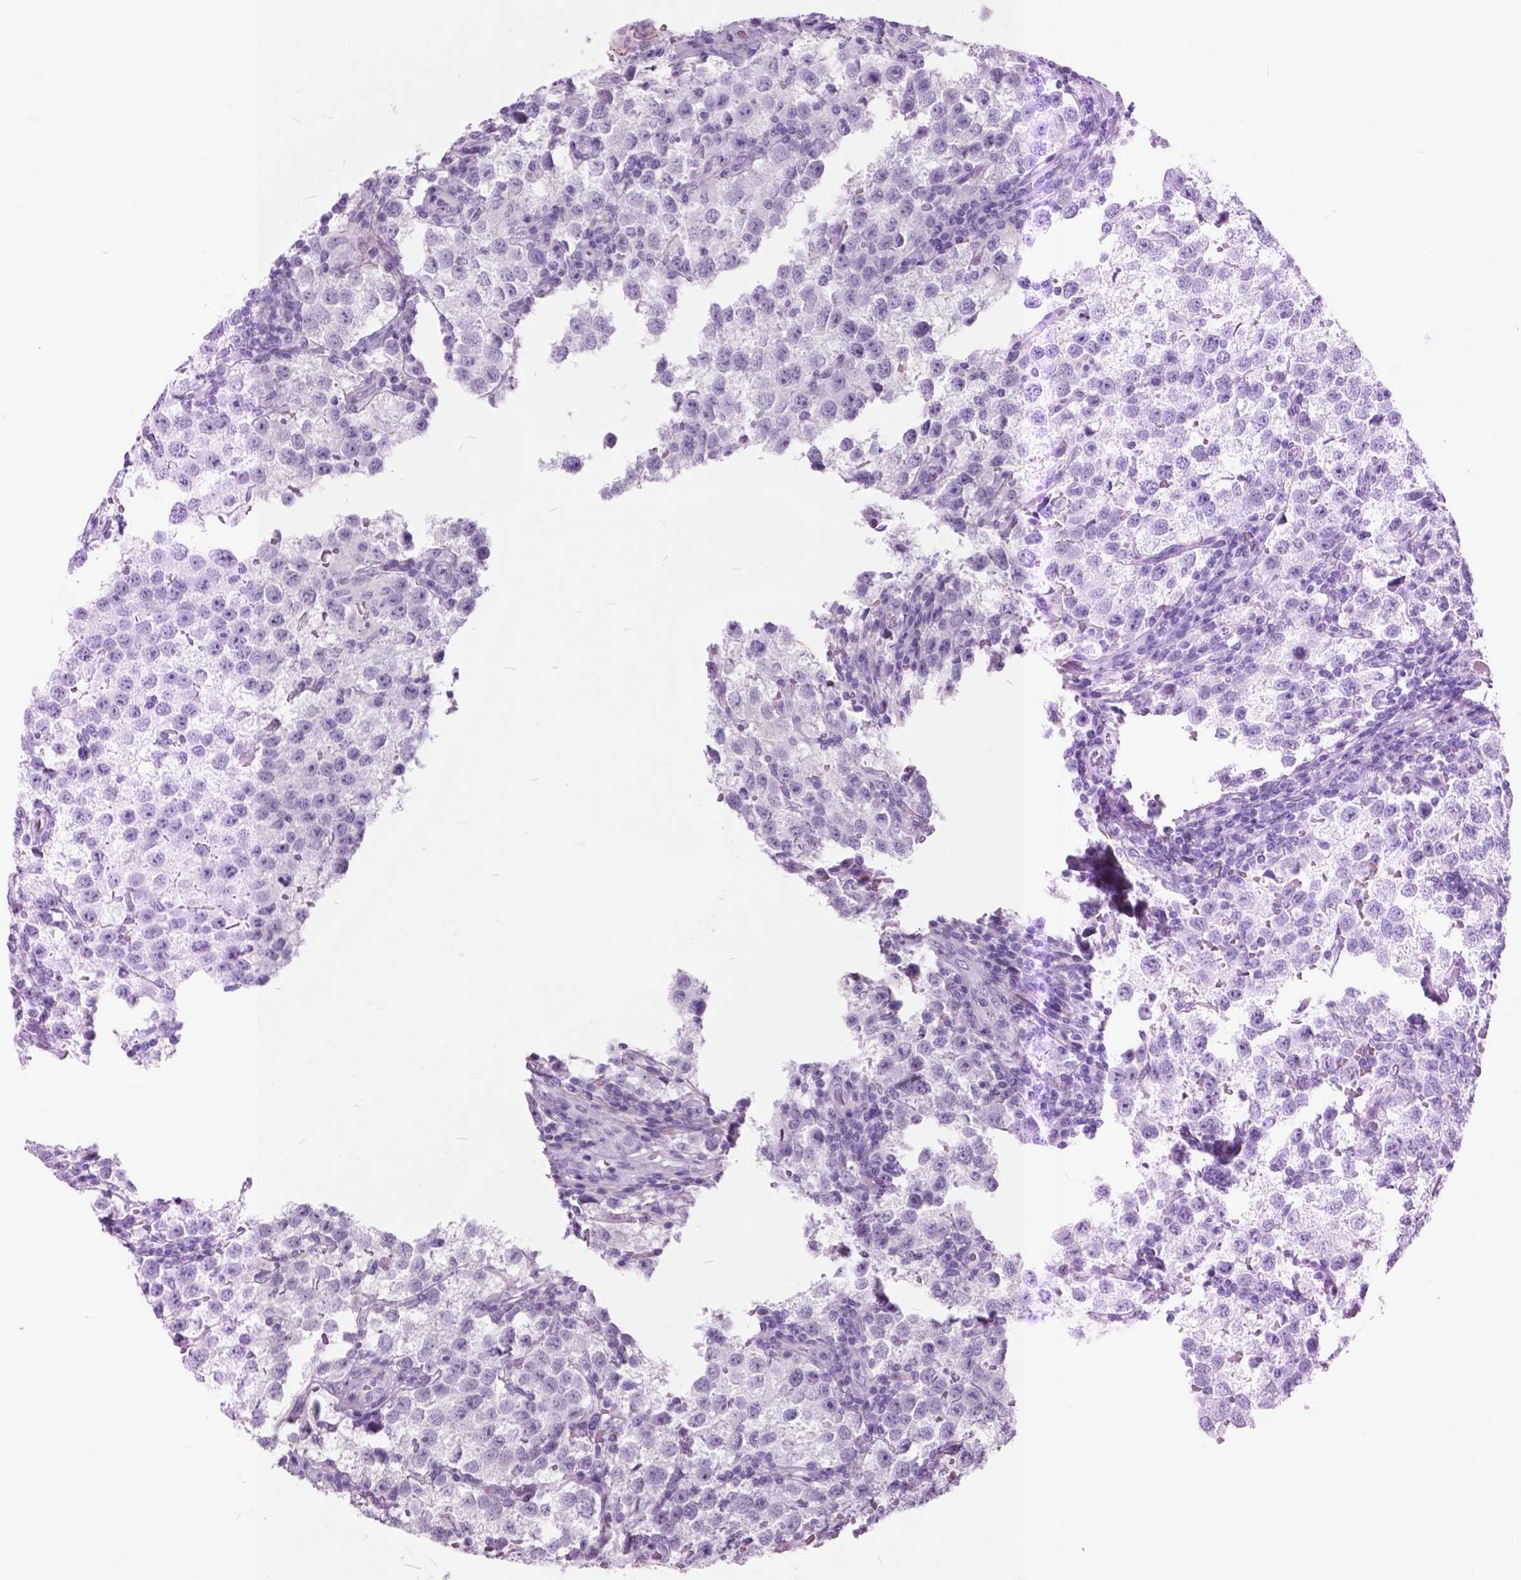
{"staining": {"intensity": "negative", "quantity": "none", "location": "none"}, "tissue": "testis cancer", "cell_type": "Tumor cells", "image_type": "cancer", "snomed": [{"axis": "morphology", "description": "Seminoma, NOS"}, {"axis": "topography", "description": "Testis"}], "caption": "Immunohistochemistry of human seminoma (testis) shows no positivity in tumor cells. Brightfield microscopy of immunohistochemistry stained with DAB (3,3'-diaminobenzidine) (brown) and hematoxylin (blue), captured at high magnification.", "gene": "GDF9", "patient": {"sex": "male", "age": 37}}